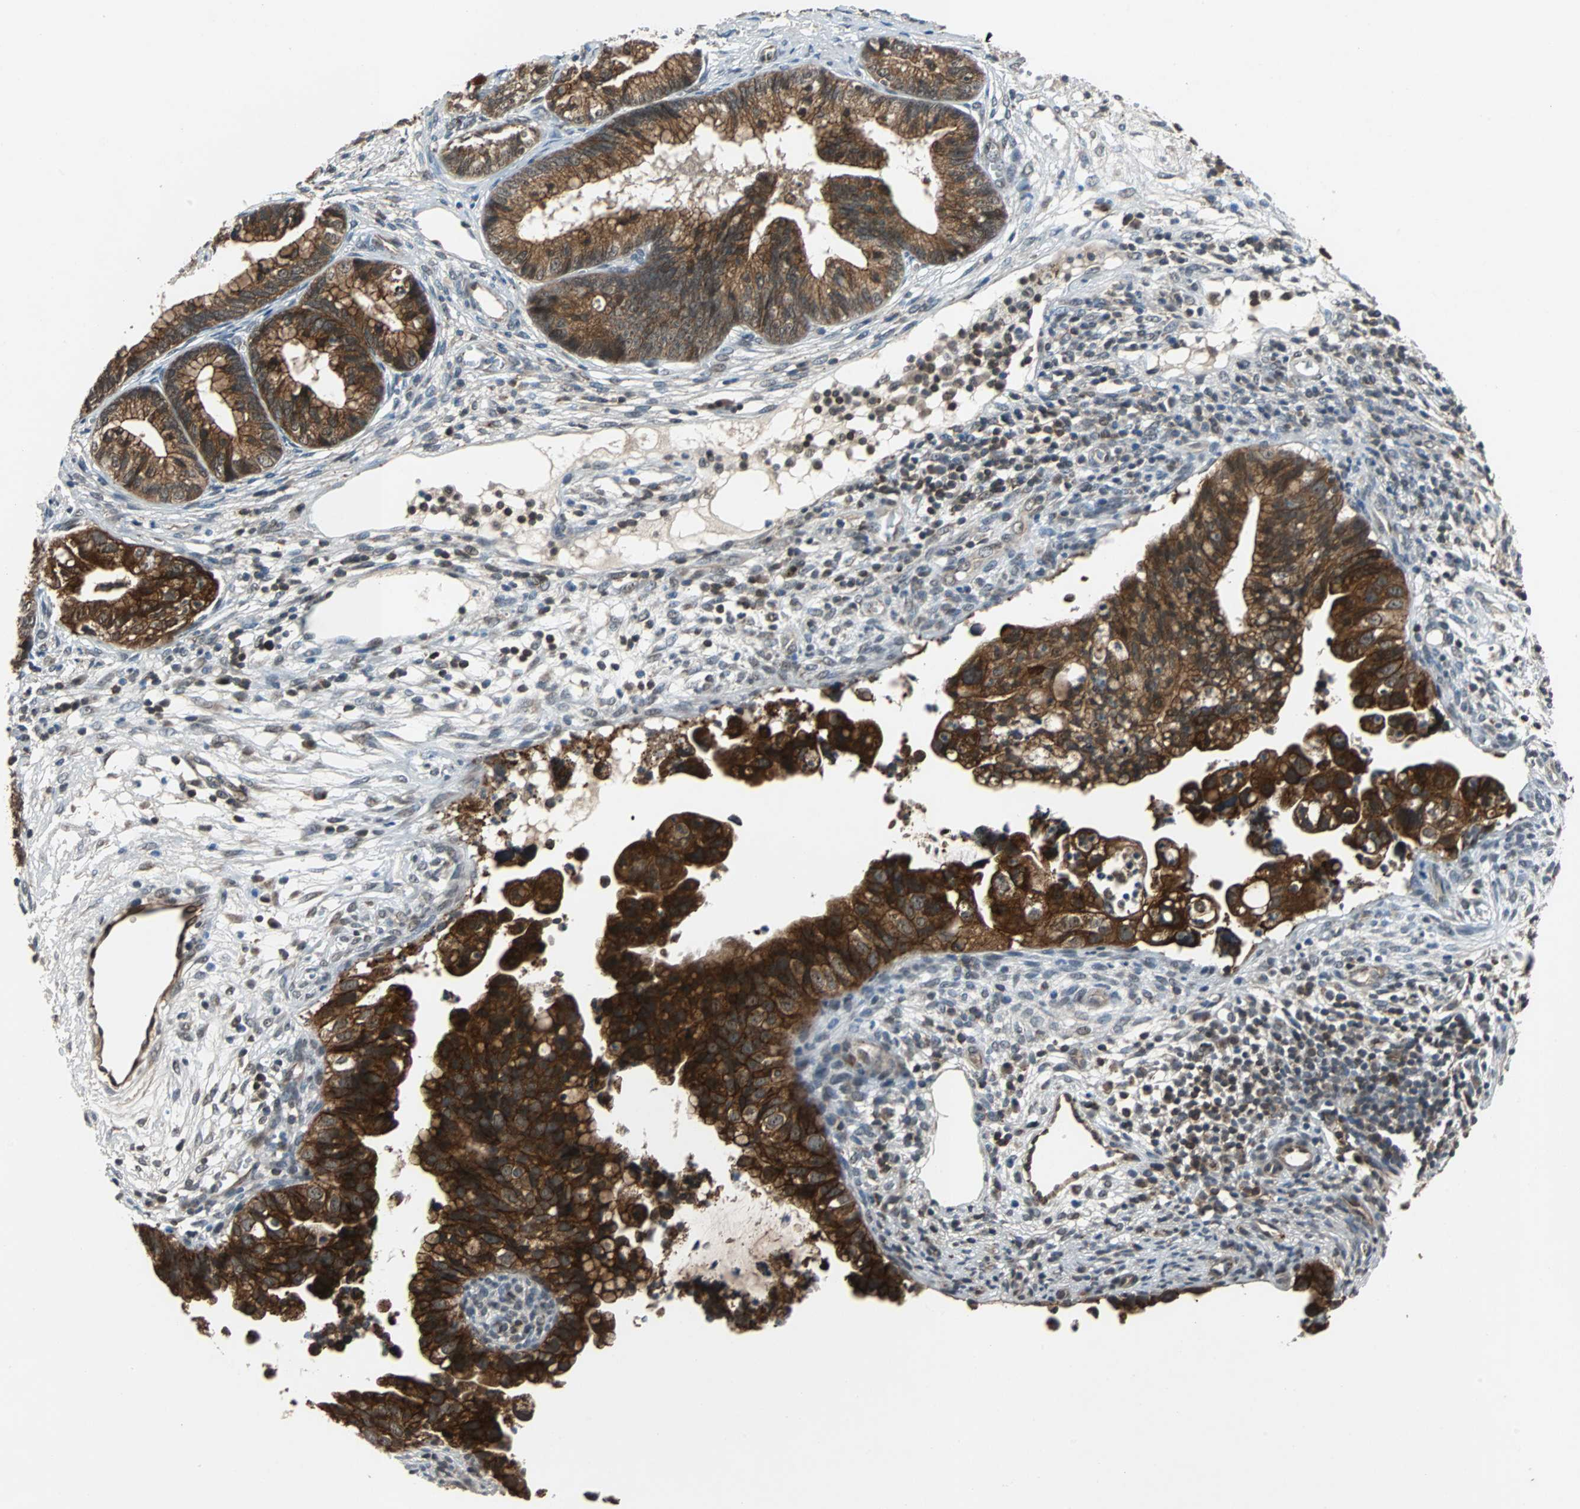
{"staining": {"intensity": "strong", "quantity": ">75%", "location": "cytoplasmic/membranous"}, "tissue": "cervical cancer", "cell_type": "Tumor cells", "image_type": "cancer", "snomed": [{"axis": "morphology", "description": "Adenocarcinoma, NOS"}, {"axis": "topography", "description": "Cervix"}], "caption": "Immunohistochemical staining of human cervical adenocarcinoma shows strong cytoplasmic/membranous protein staining in approximately >75% of tumor cells. The protein is shown in brown color, while the nuclei are stained blue.", "gene": "LSR", "patient": {"sex": "female", "age": 44}}